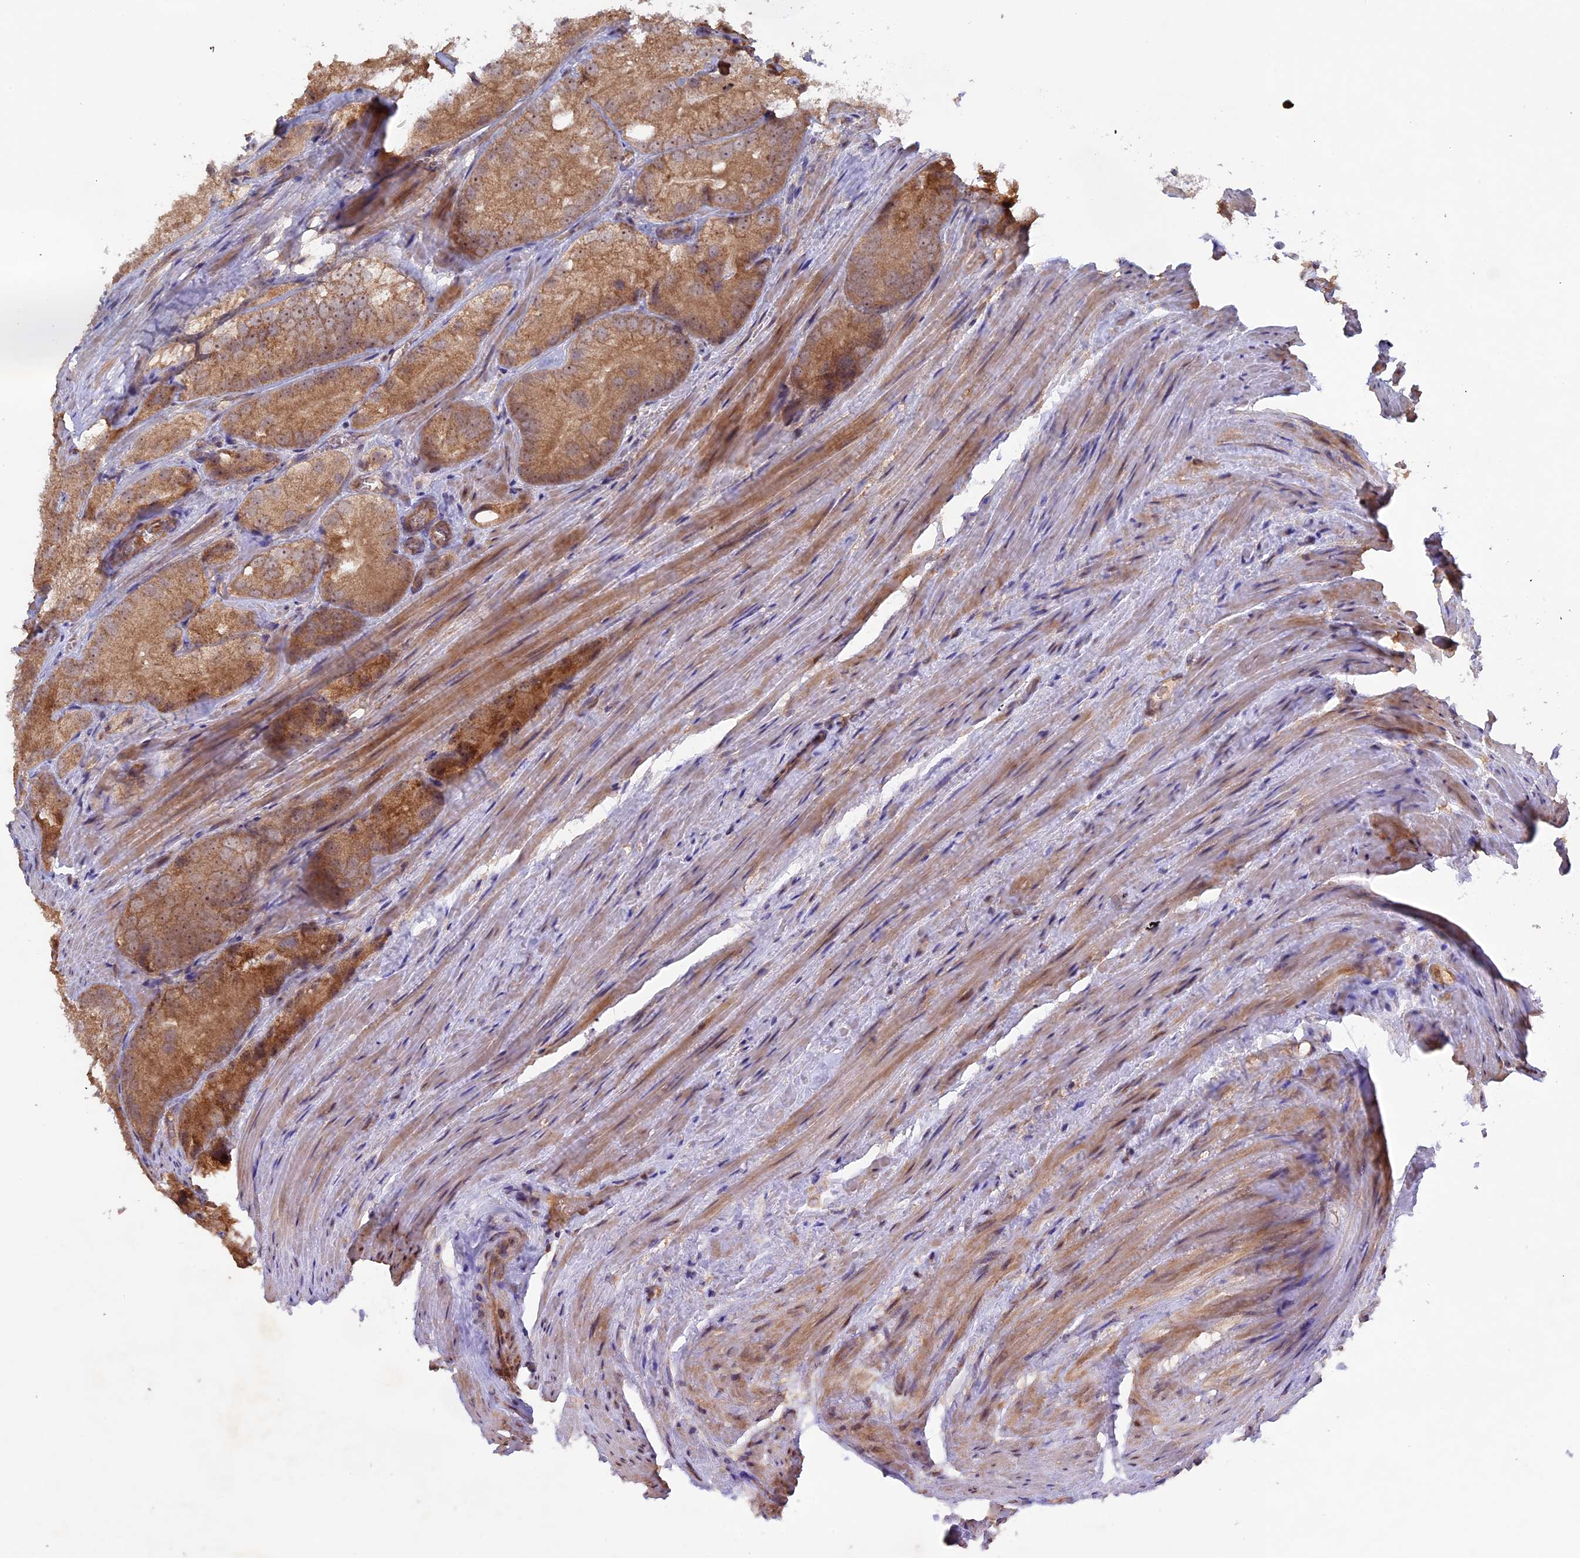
{"staining": {"intensity": "moderate", "quantity": ">75%", "location": "cytoplasmic/membranous"}, "tissue": "prostate cancer", "cell_type": "Tumor cells", "image_type": "cancer", "snomed": [{"axis": "morphology", "description": "Adenocarcinoma, Low grade"}, {"axis": "topography", "description": "Prostate"}], "caption": "Immunohistochemistry (IHC) image of human prostate adenocarcinoma (low-grade) stained for a protein (brown), which displays medium levels of moderate cytoplasmic/membranous expression in approximately >75% of tumor cells.", "gene": "FERMT1", "patient": {"sex": "male", "age": 69}}